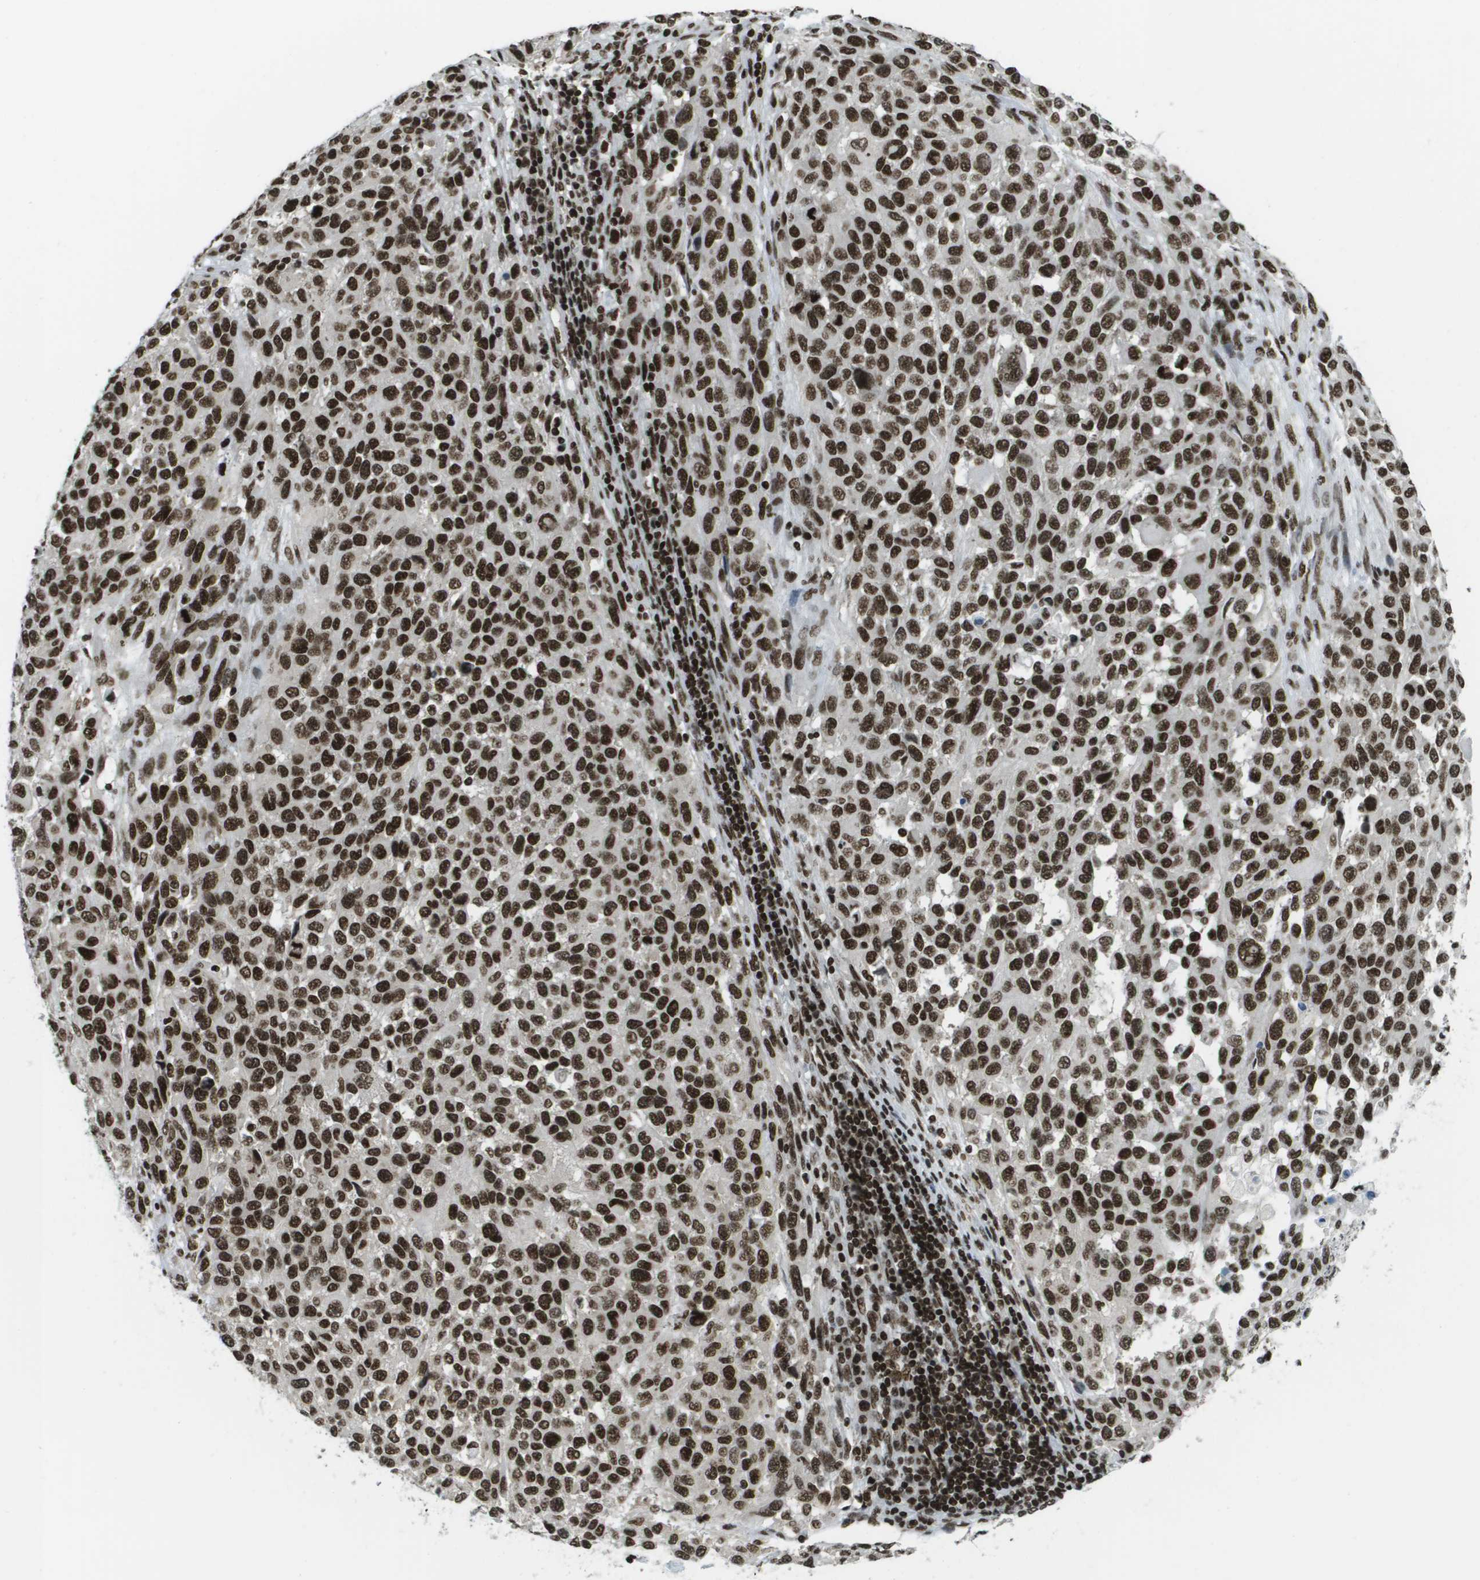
{"staining": {"intensity": "strong", "quantity": ">75%", "location": "nuclear"}, "tissue": "melanoma", "cell_type": "Tumor cells", "image_type": "cancer", "snomed": [{"axis": "morphology", "description": "Malignant melanoma, Metastatic site"}, {"axis": "topography", "description": "Lymph node"}], "caption": "There is high levels of strong nuclear expression in tumor cells of malignant melanoma (metastatic site), as demonstrated by immunohistochemical staining (brown color).", "gene": "GLYR1", "patient": {"sex": "male", "age": 61}}